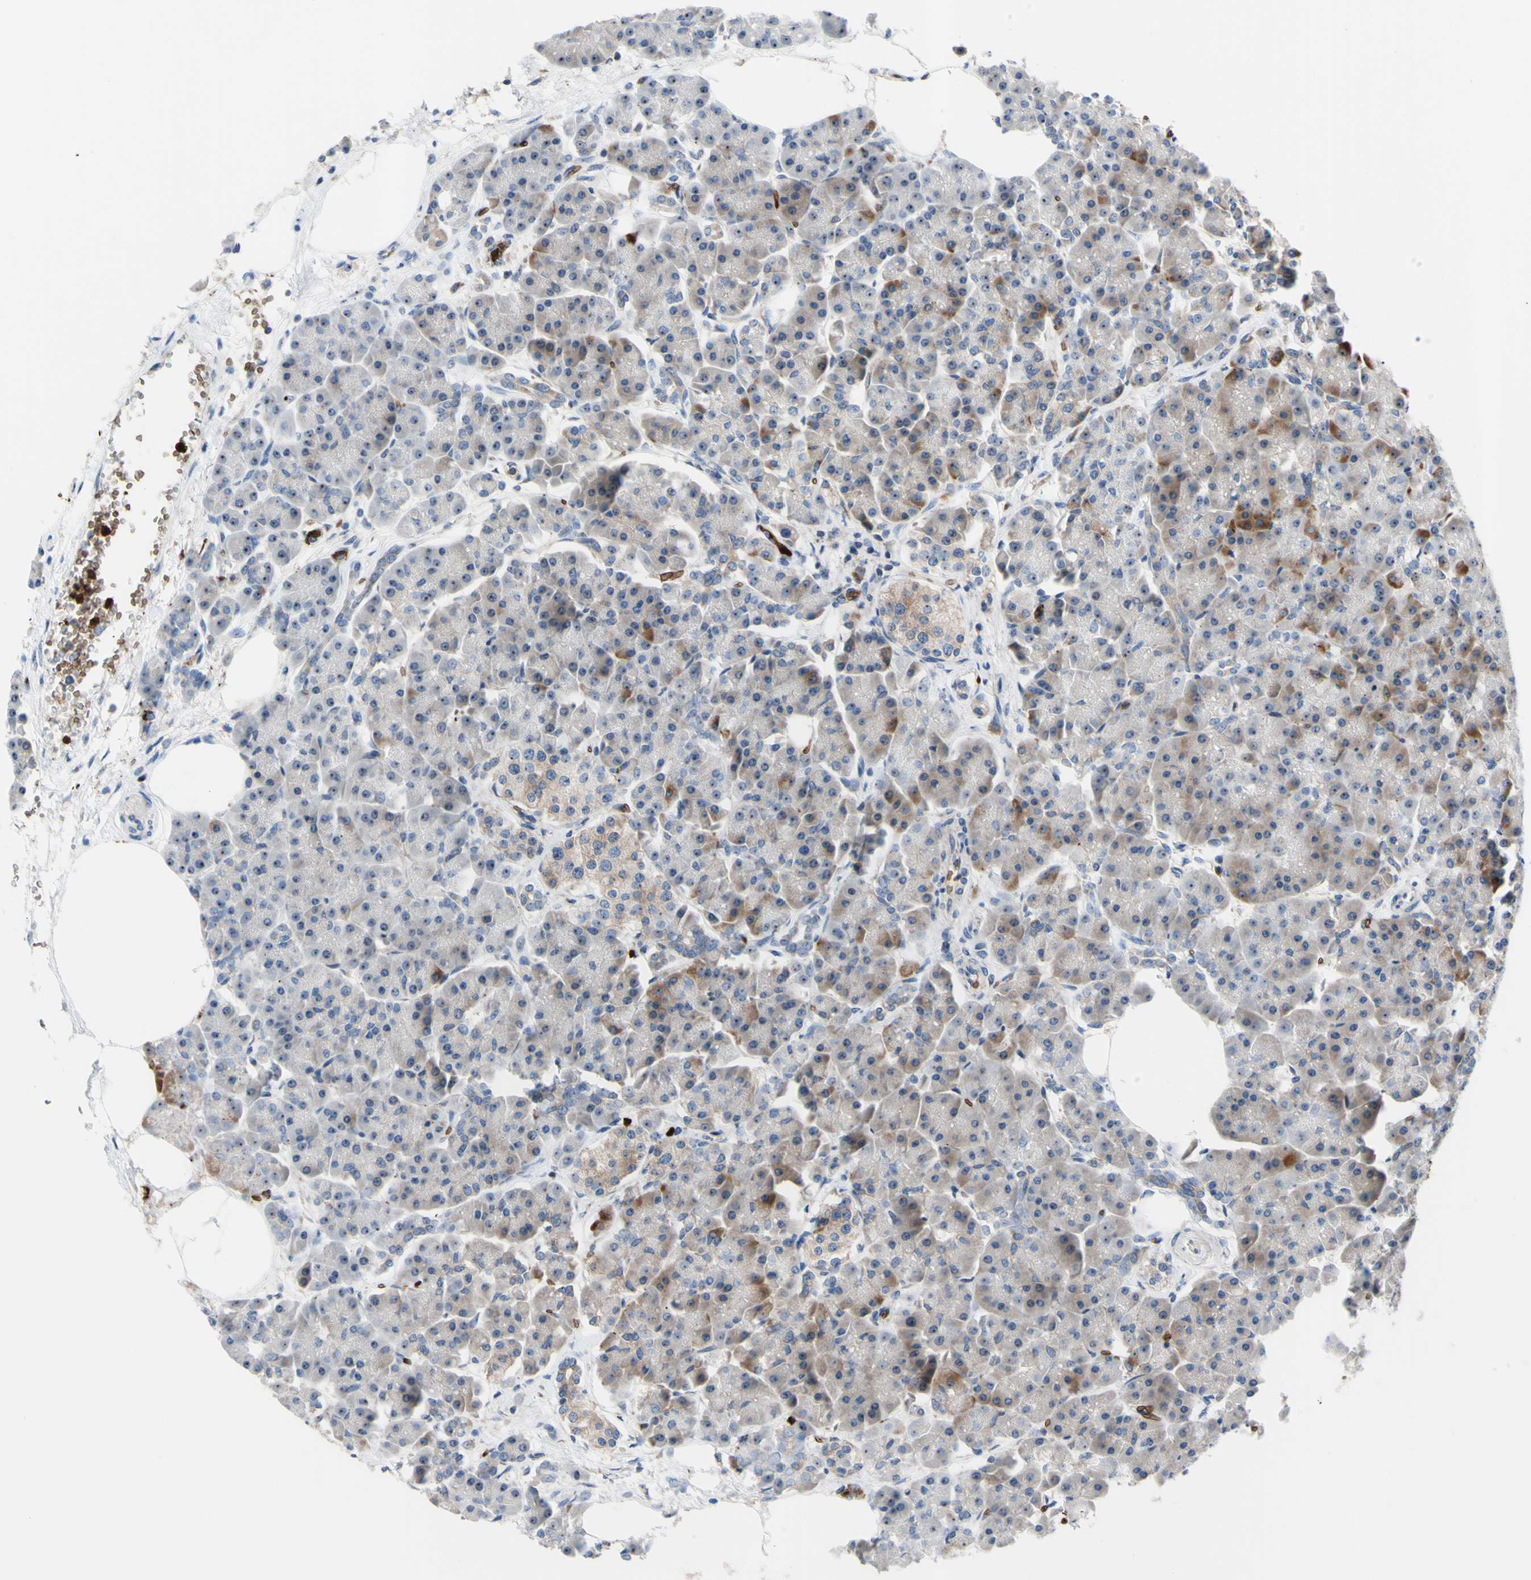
{"staining": {"intensity": "moderate", "quantity": "25%-75%", "location": "cytoplasmic/membranous"}, "tissue": "pancreas", "cell_type": "Exocrine glandular cells", "image_type": "normal", "snomed": [{"axis": "morphology", "description": "Normal tissue, NOS"}, {"axis": "topography", "description": "Pancreas"}], "caption": "Pancreas stained with a brown dye reveals moderate cytoplasmic/membranous positive positivity in about 25%-75% of exocrine glandular cells.", "gene": "USP9X", "patient": {"sex": "female", "age": 70}}